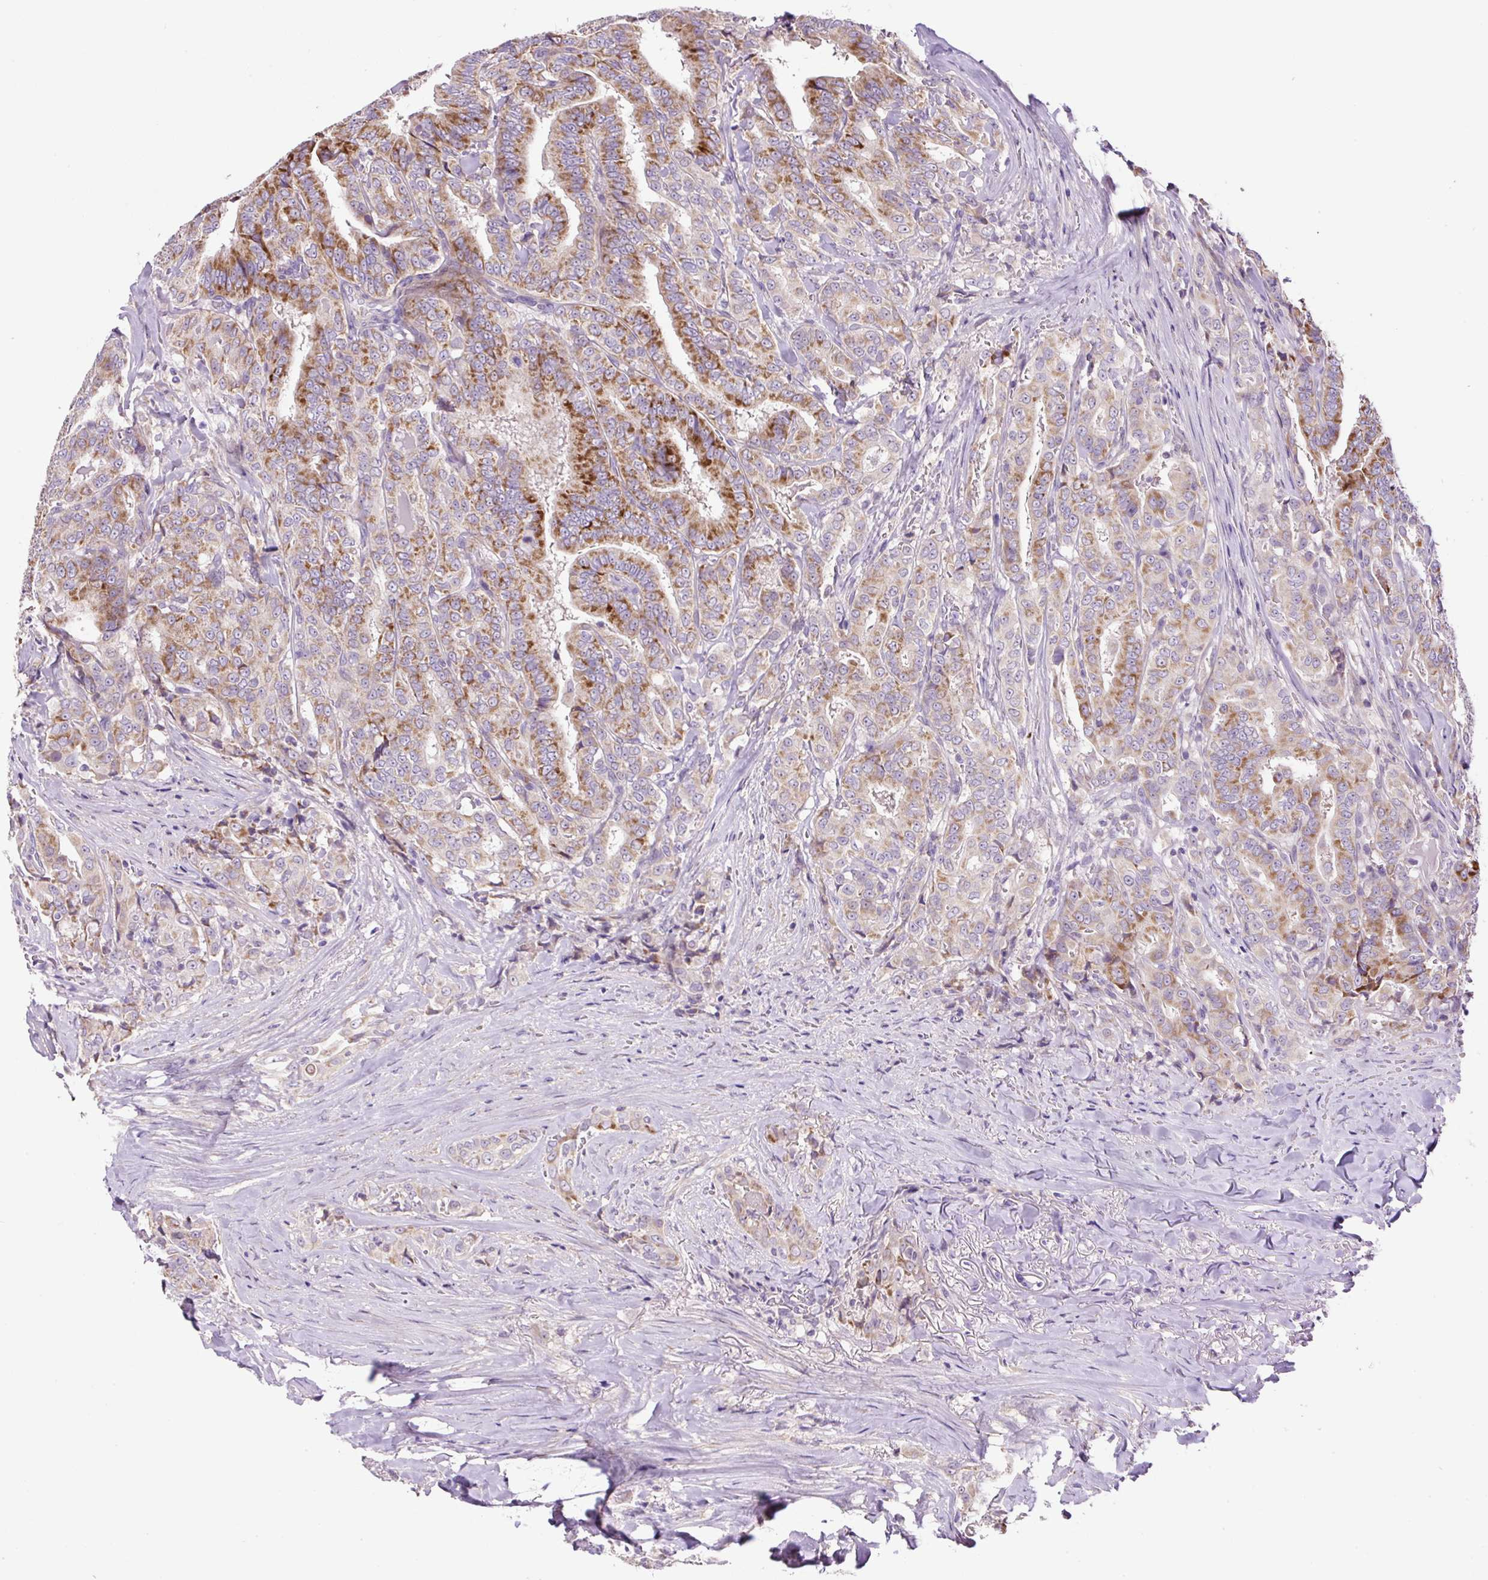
{"staining": {"intensity": "strong", "quantity": "25%-75%", "location": "cytoplasmic/membranous"}, "tissue": "thyroid cancer", "cell_type": "Tumor cells", "image_type": "cancer", "snomed": [{"axis": "morphology", "description": "Papillary adenocarcinoma, NOS"}, {"axis": "topography", "description": "Thyroid gland"}], "caption": "Thyroid papillary adenocarcinoma stained for a protein (brown) exhibits strong cytoplasmic/membranous positive expression in about 25%-75% of tumor cells.", "gene": "OGDHL", "patient": {"sex": "male", "age": 61}}